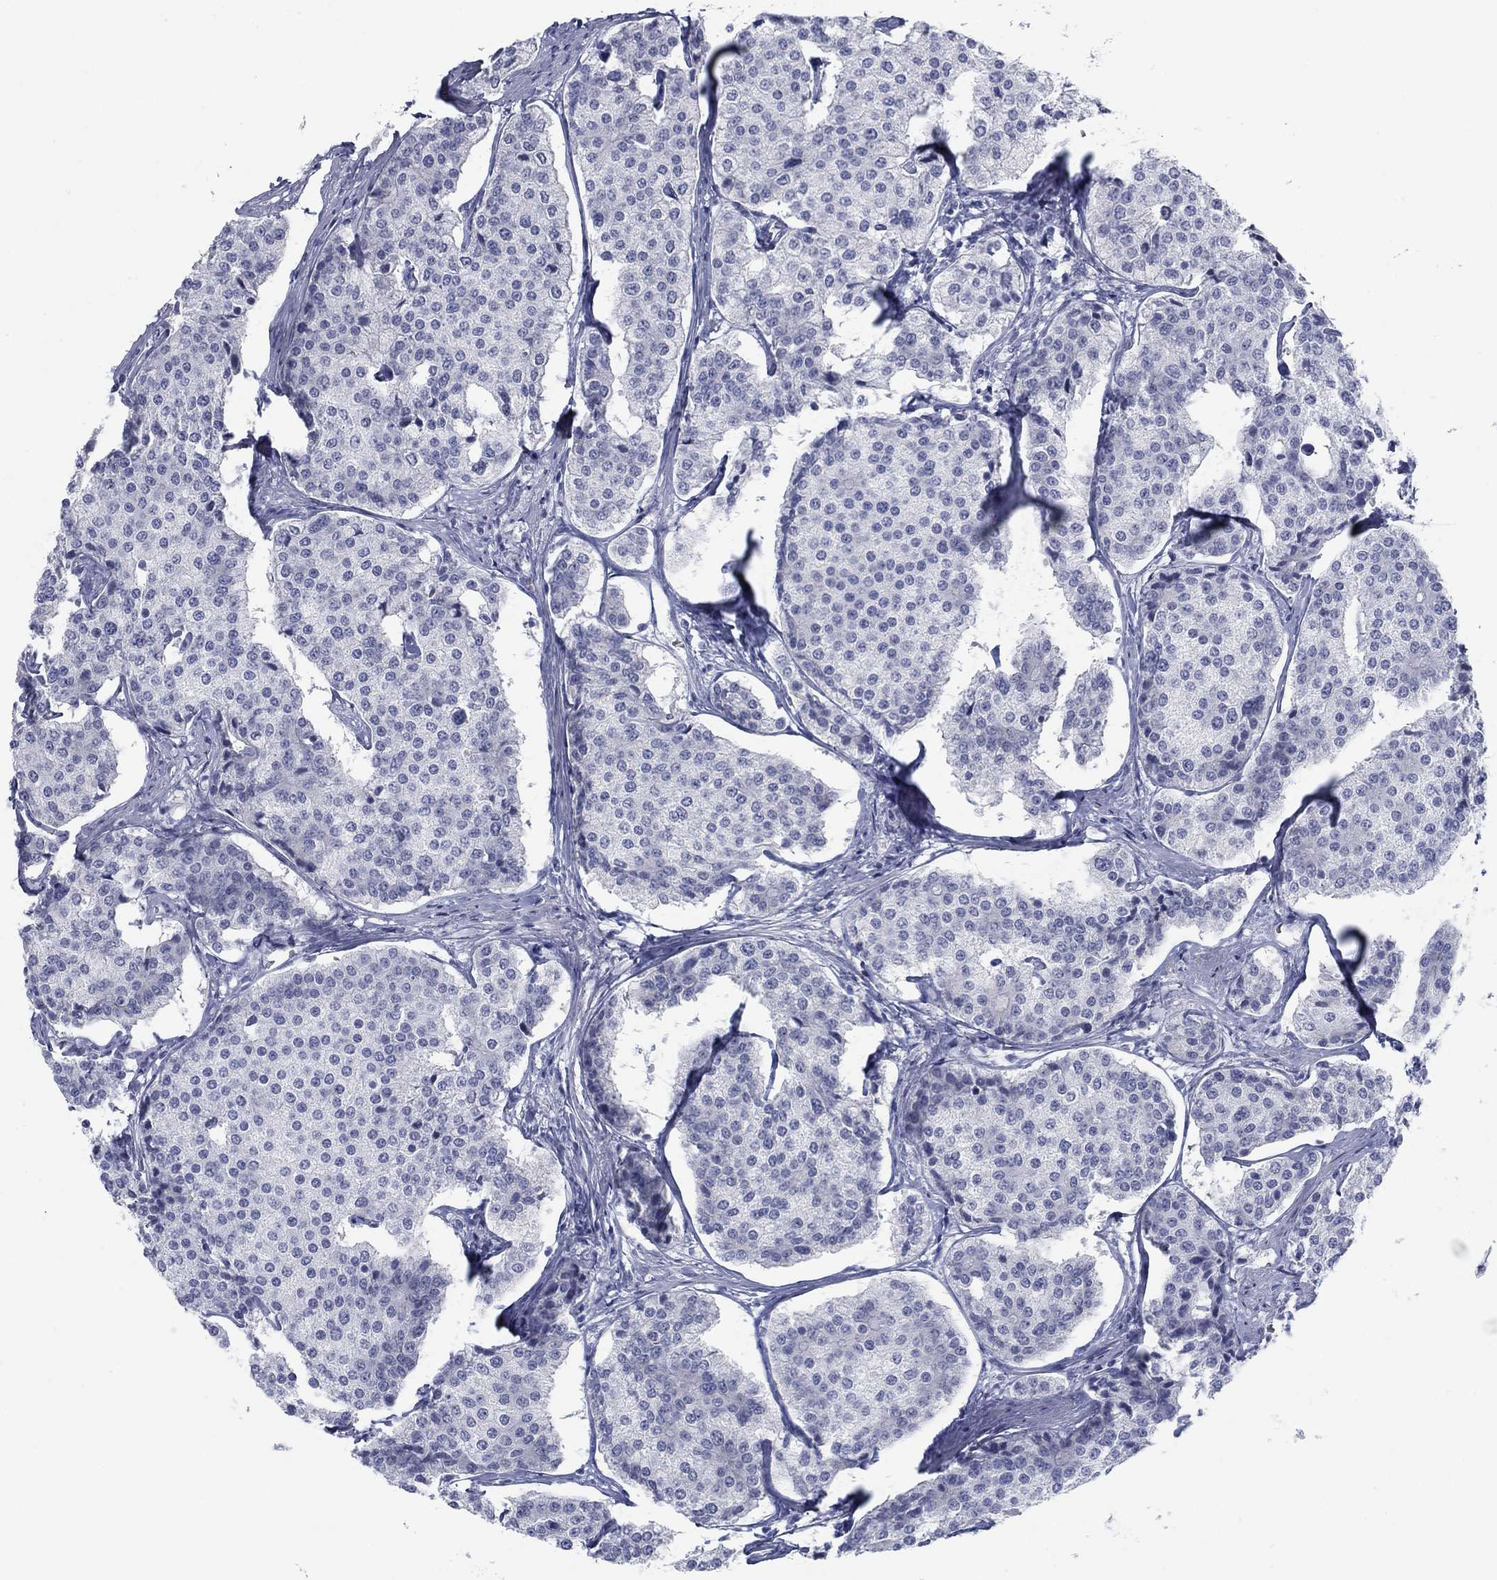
{"staining": {"intensity": "negative", "quantity": "none", "location": "none"}, "tissue": "carcinoid", "cell_type": "Tumor cells", "image_type": "cancer", "snomed": [{"axis": "morphology", "description": "Carcinoid, malignant, NOS"}, {"axis": "topography", "description": "Small intestine"}], "caption": "Immunohistochemical staining of human carcinoid (malignant) displays no significant staining in tumor cells.", "gene": "DNAL1", "patient": {"sex": "female", "age": 65}}